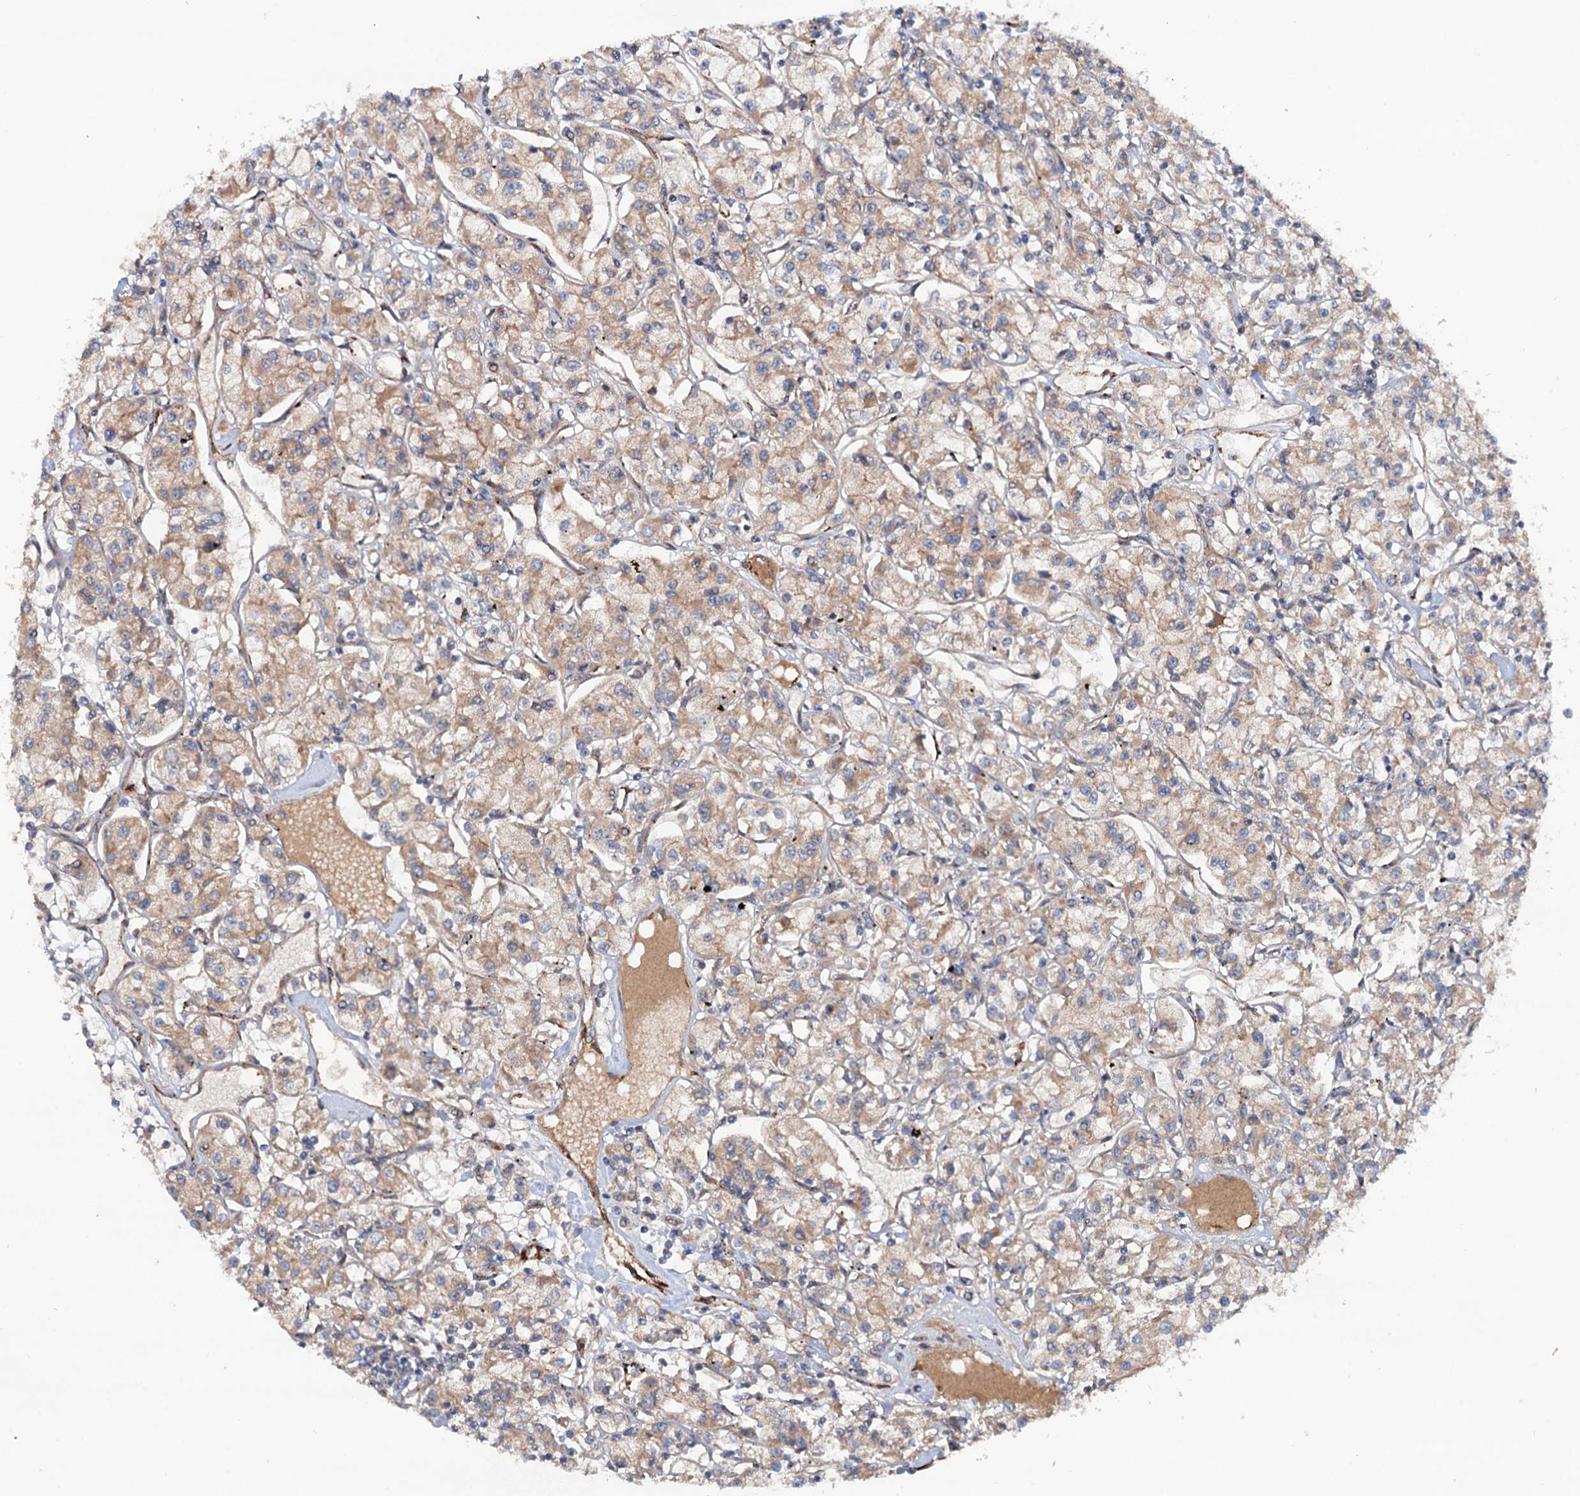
{"staining": {"intensity": "moderate", "quantity": "25%-75%", "location": "cytoplasmic/membranous"}, "tissue": "renal cancer", "cell_type": "Tumor cells", "image_type": "cancer", "snomed": [{"axis": "morphology", "description": "Adenocarcinoma, NOS"}, {"axis": "topography", "description": "Kidney"}], "caption": "Immunohistochemical staining of renal cancer (adenocarcinoma) reveals medium levels of moderate cytoplasmic/membranous protein staining in approximately 25%-75% of tumor cells.", "gene": "ADGRG4", "patient": {"sex": "female", "age": 59}}